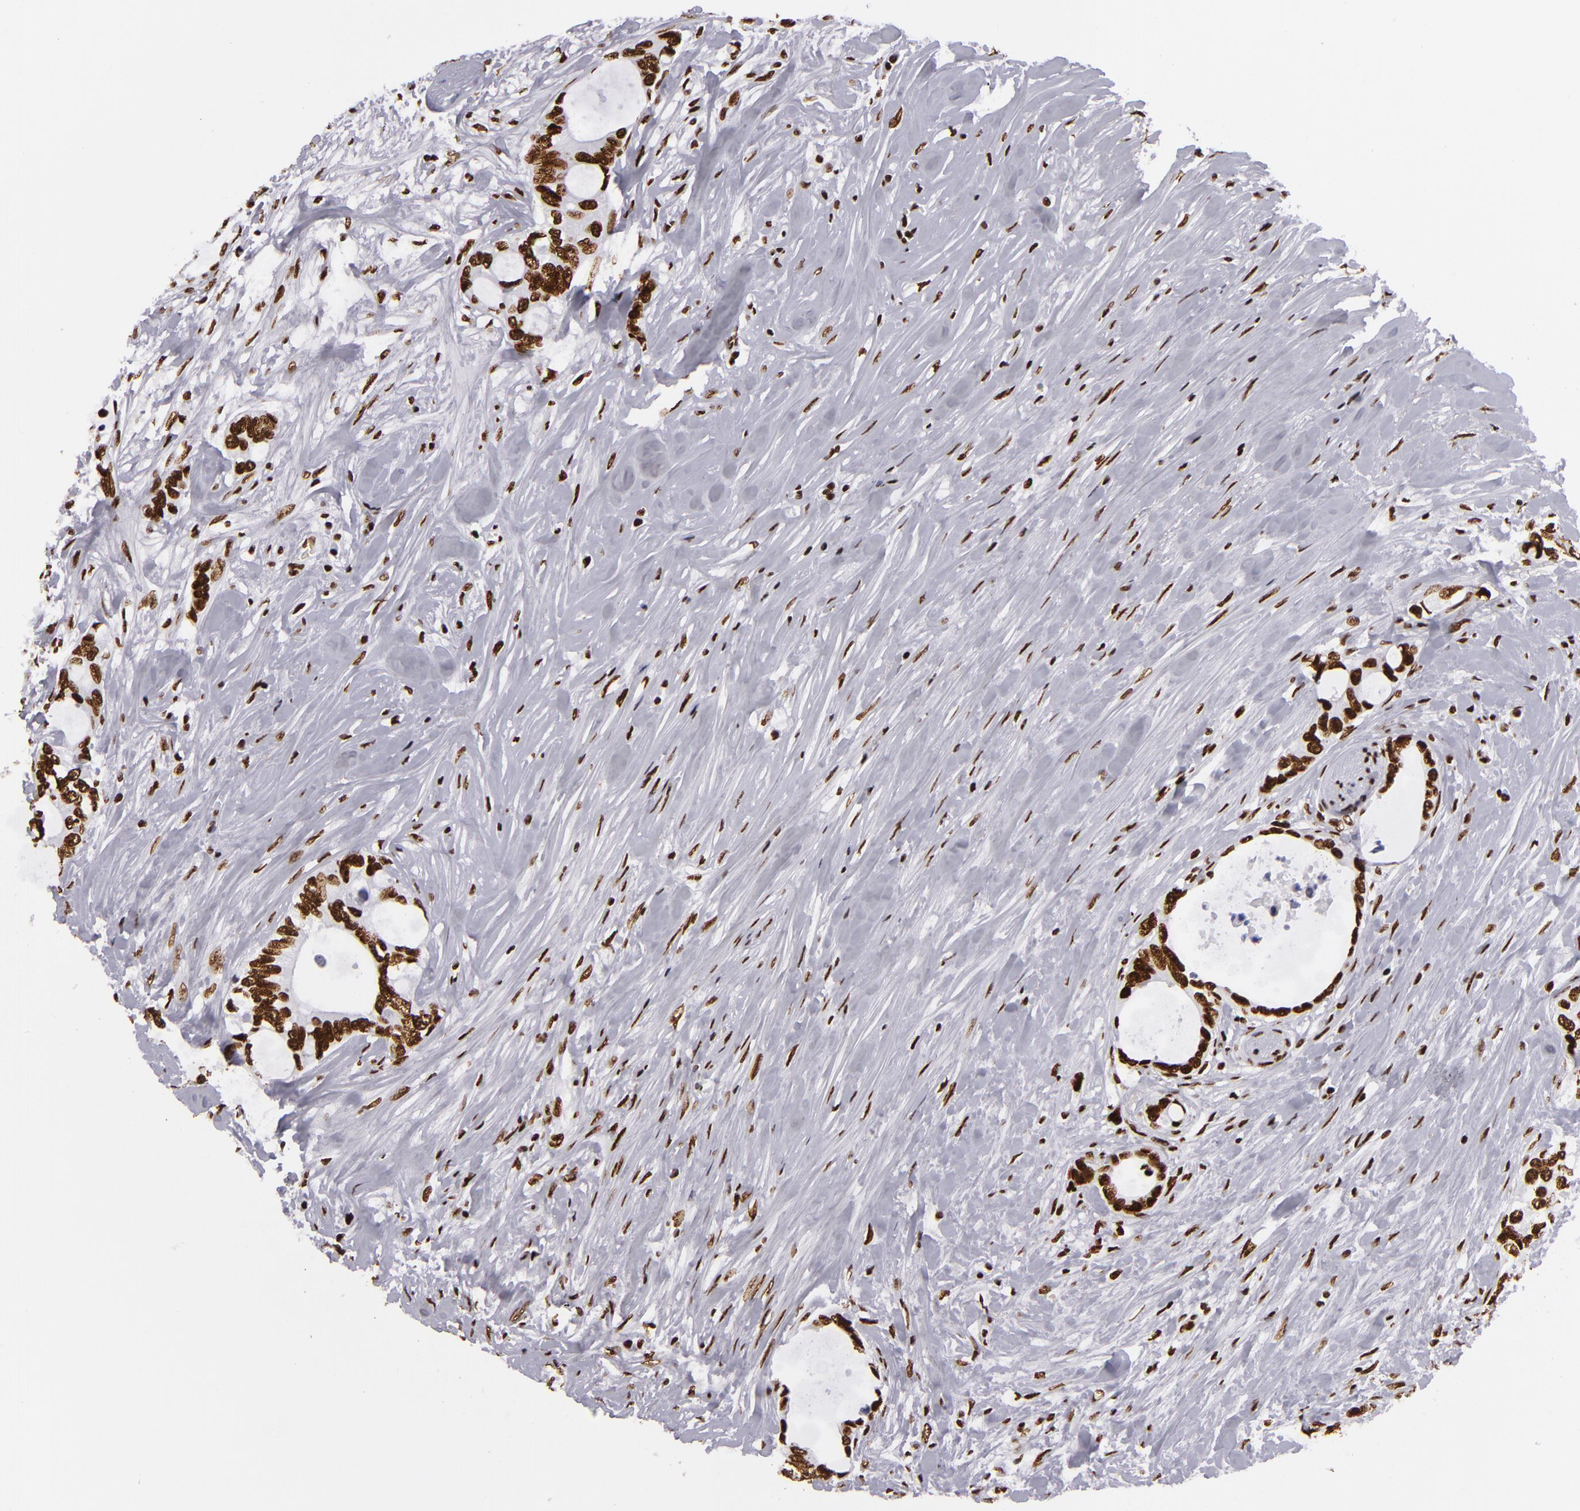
{"staining": {"intensity": "strong", "quantity": ">75%", "location": "nuclear"}, "tissue": "colorectal cancer", "cell_type": "Tumor cells", "image_type": "cancer", "snomed": [{"axis": "morphology", "description": "Adenocarcinoma, NOS"}, {"axis": "topography", "description": "Rectum"}], "caption": "An IHC photomicrograph of tumor tissue is shown. Protein staining in brown highlights strong nuclear positivity in colorectal cancer (adenocarcinoma) within tumor cells.", "gene": "SAFB", "patient": {"sex": "female", "age": 57}}